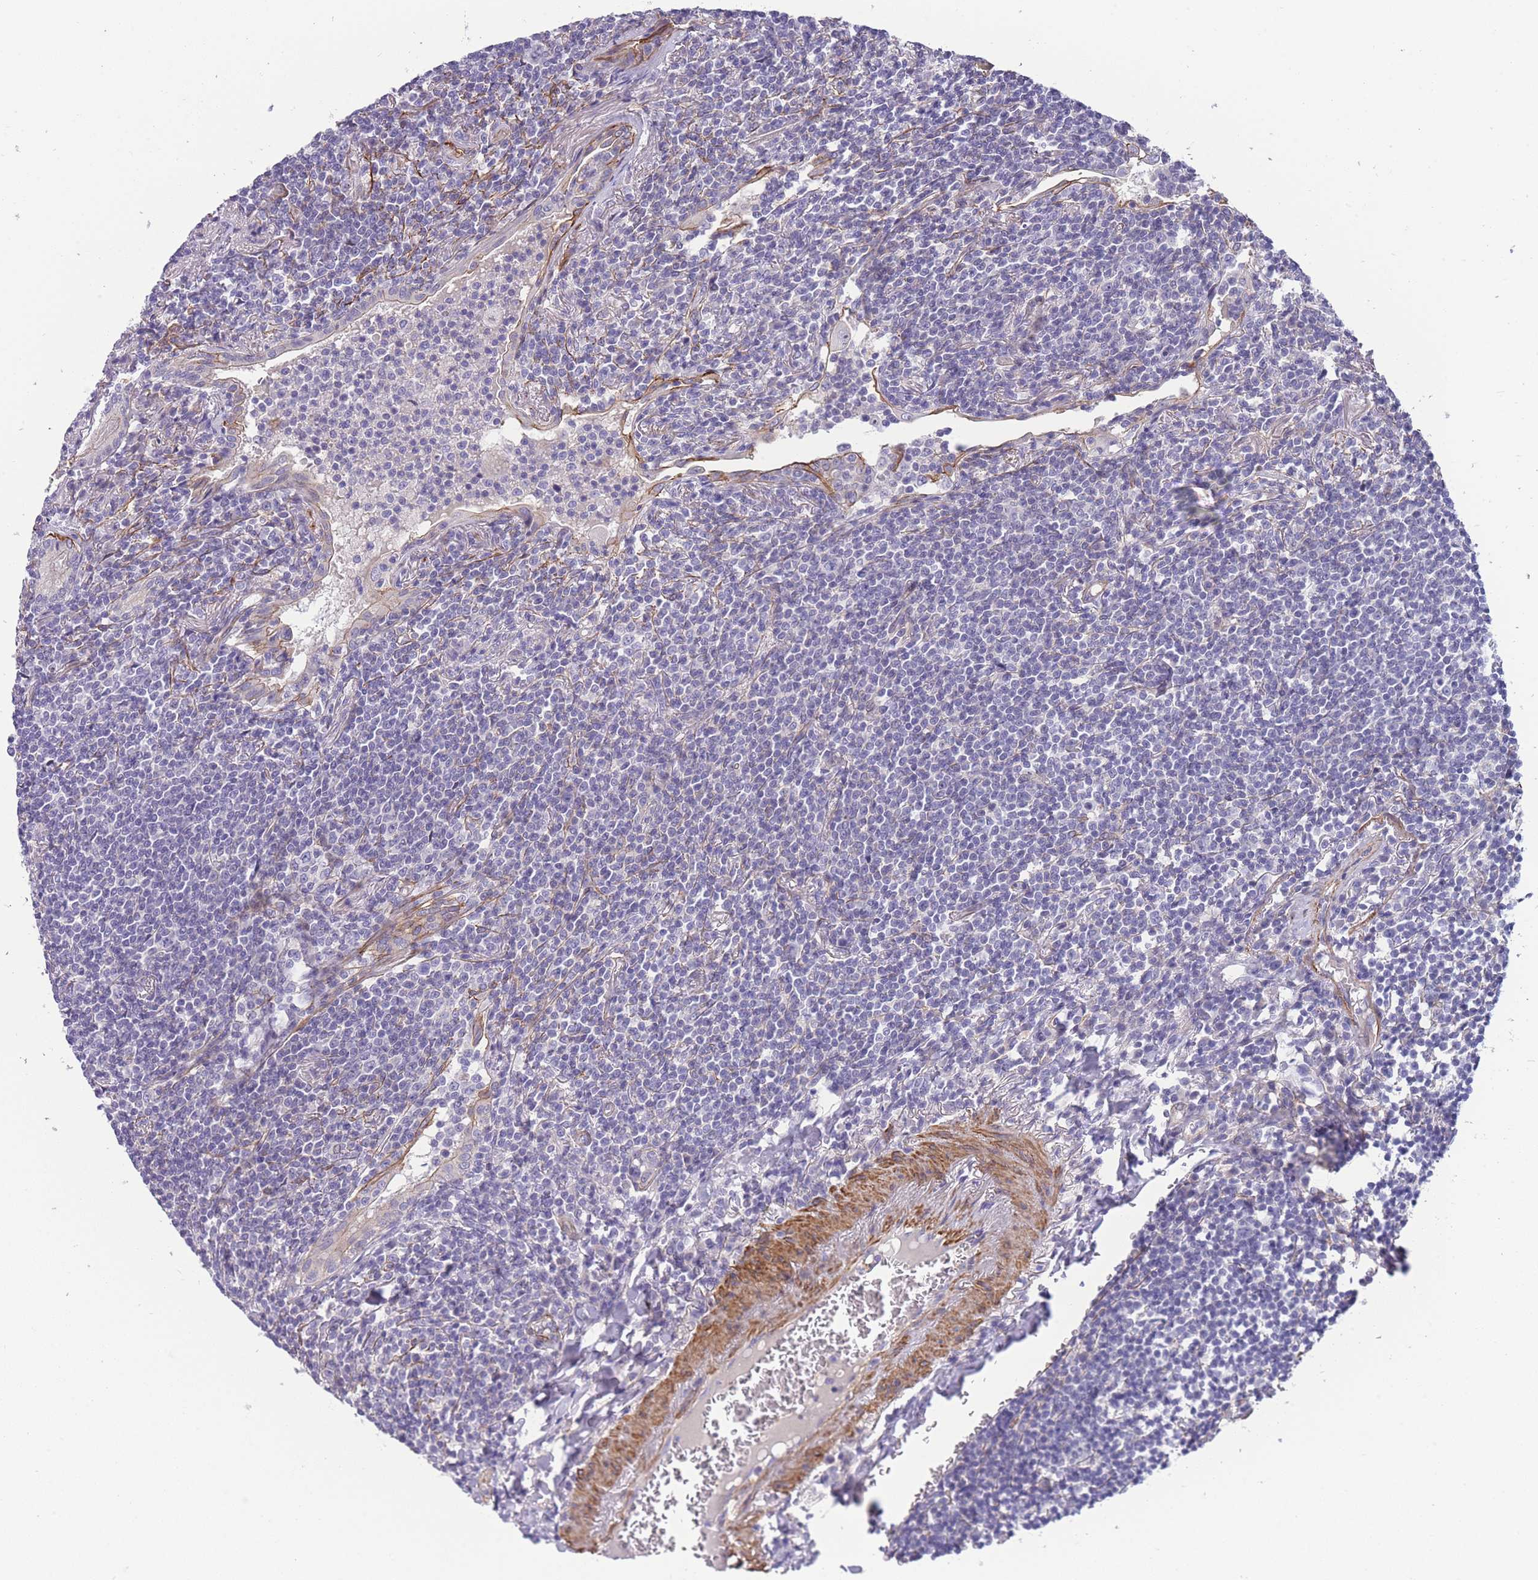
{"staining": {"intensity": "negative", "quantity": "none", "location": "none"}, "tissue": "lymphoma", "cell_type": "Tumor cells", "image_type": "cancer", "snomed": [{"axis": "morphology", "description": "Malignant lymphoma, non-Hodgkin's type, Low grade"}, {"axis": "topography", "description": "Lung"}], "caption": "IHC of human low-grade malignant lymphoma, non-Hodgkin's type displays no positivity in tumor cells. (DAB IHC with hematoxylin counter stain).", "gene": "FAM124A", "patient": {"sex": "female", "age": 71}}